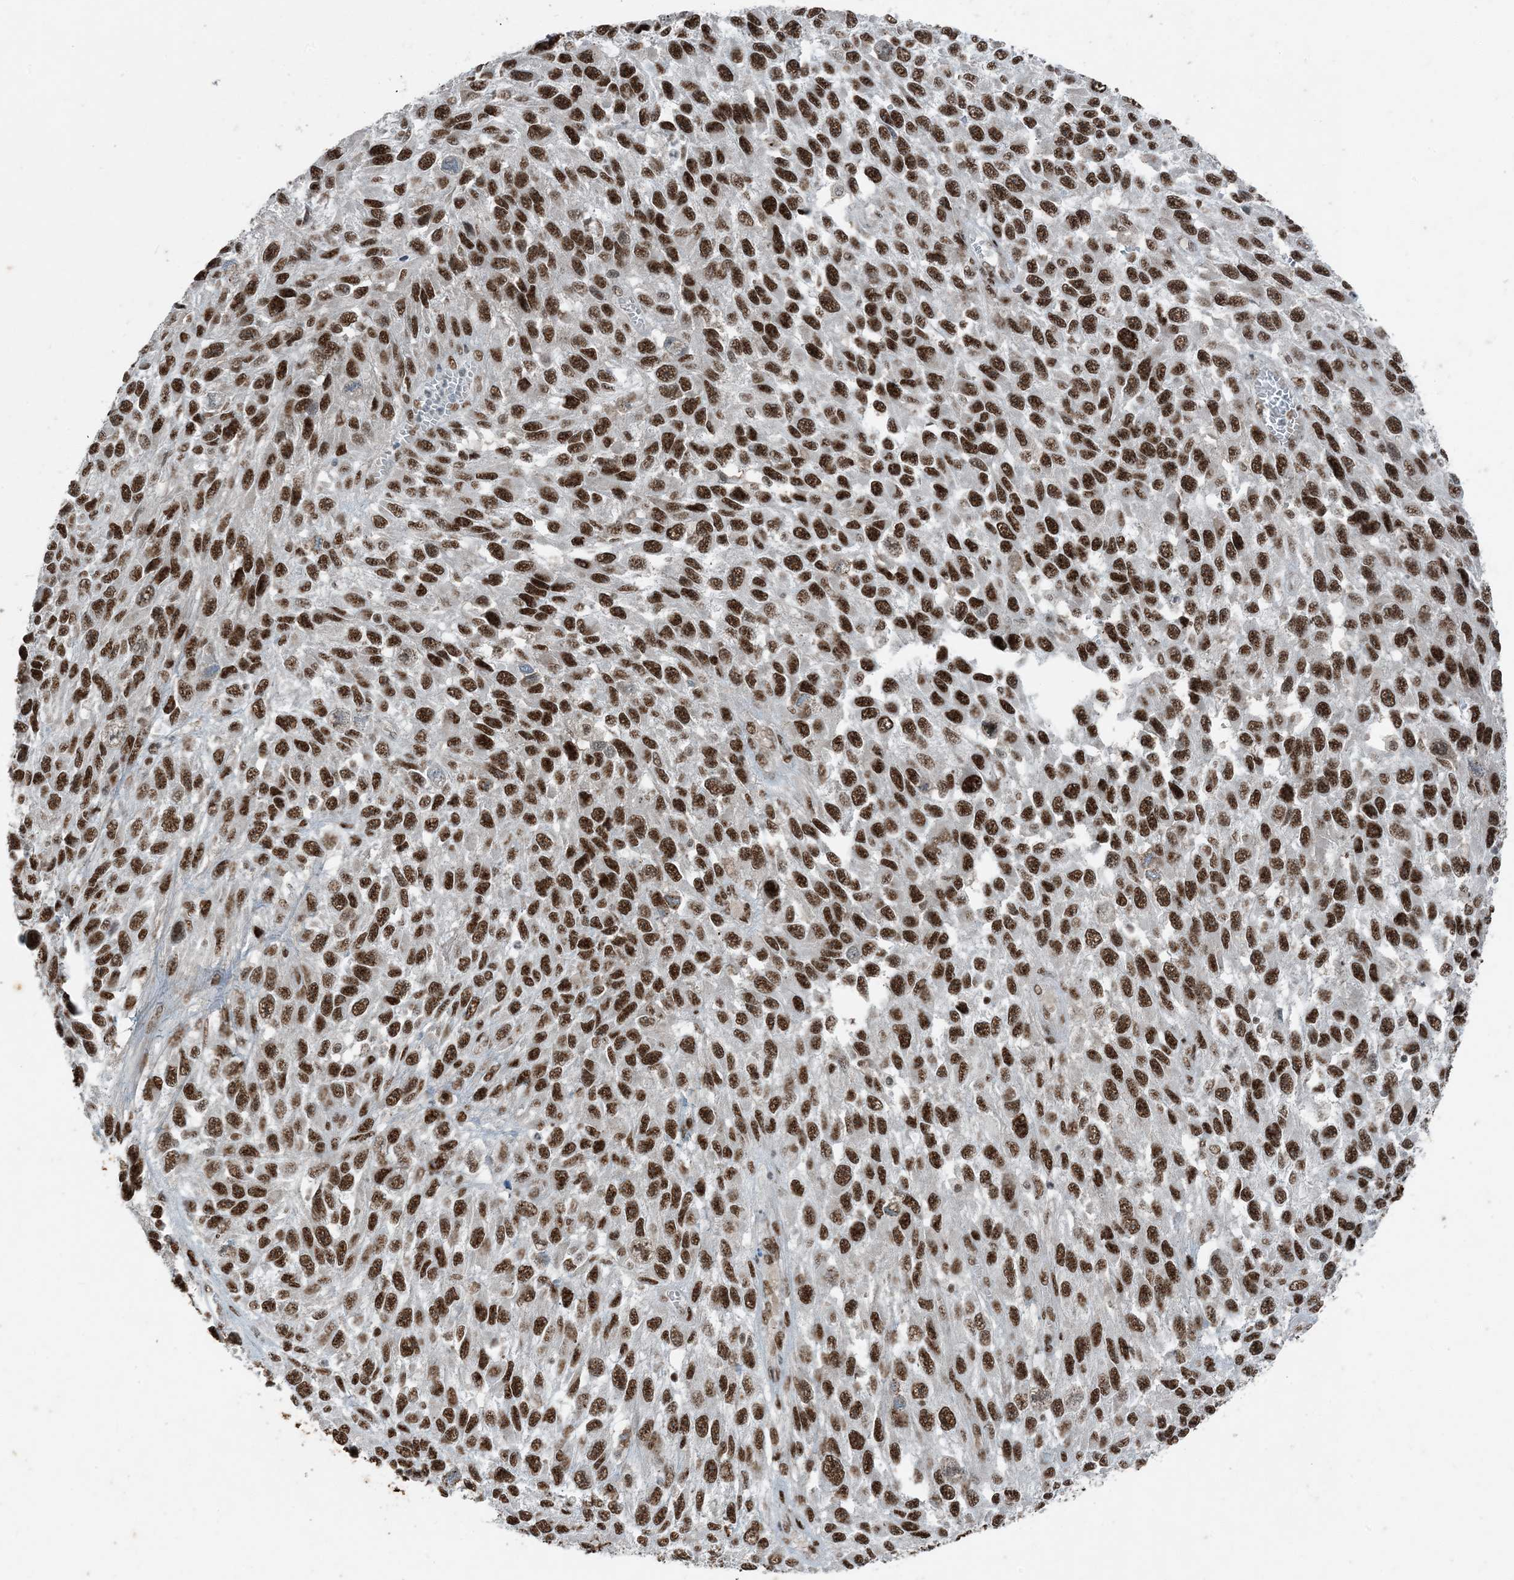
{"staining": {"intensity": "strong", "quantity": ">75%", "location": "nuclear"}, "tissue": "melanoma", "cell_type": "Tumor cells", "image_type": "cancer", "snomed": [{"axis": "morphology", "description": "Malignant melanoma, NOS"}, {"axis": "topography", "description": "Skin"}], "caption": "Protein analysis of melanoma tissue displays strong nuclear expression in approximately >75% of tumor cells.", "gene": "TADA2B", "patient": {"sex": "female", "age": 96}}